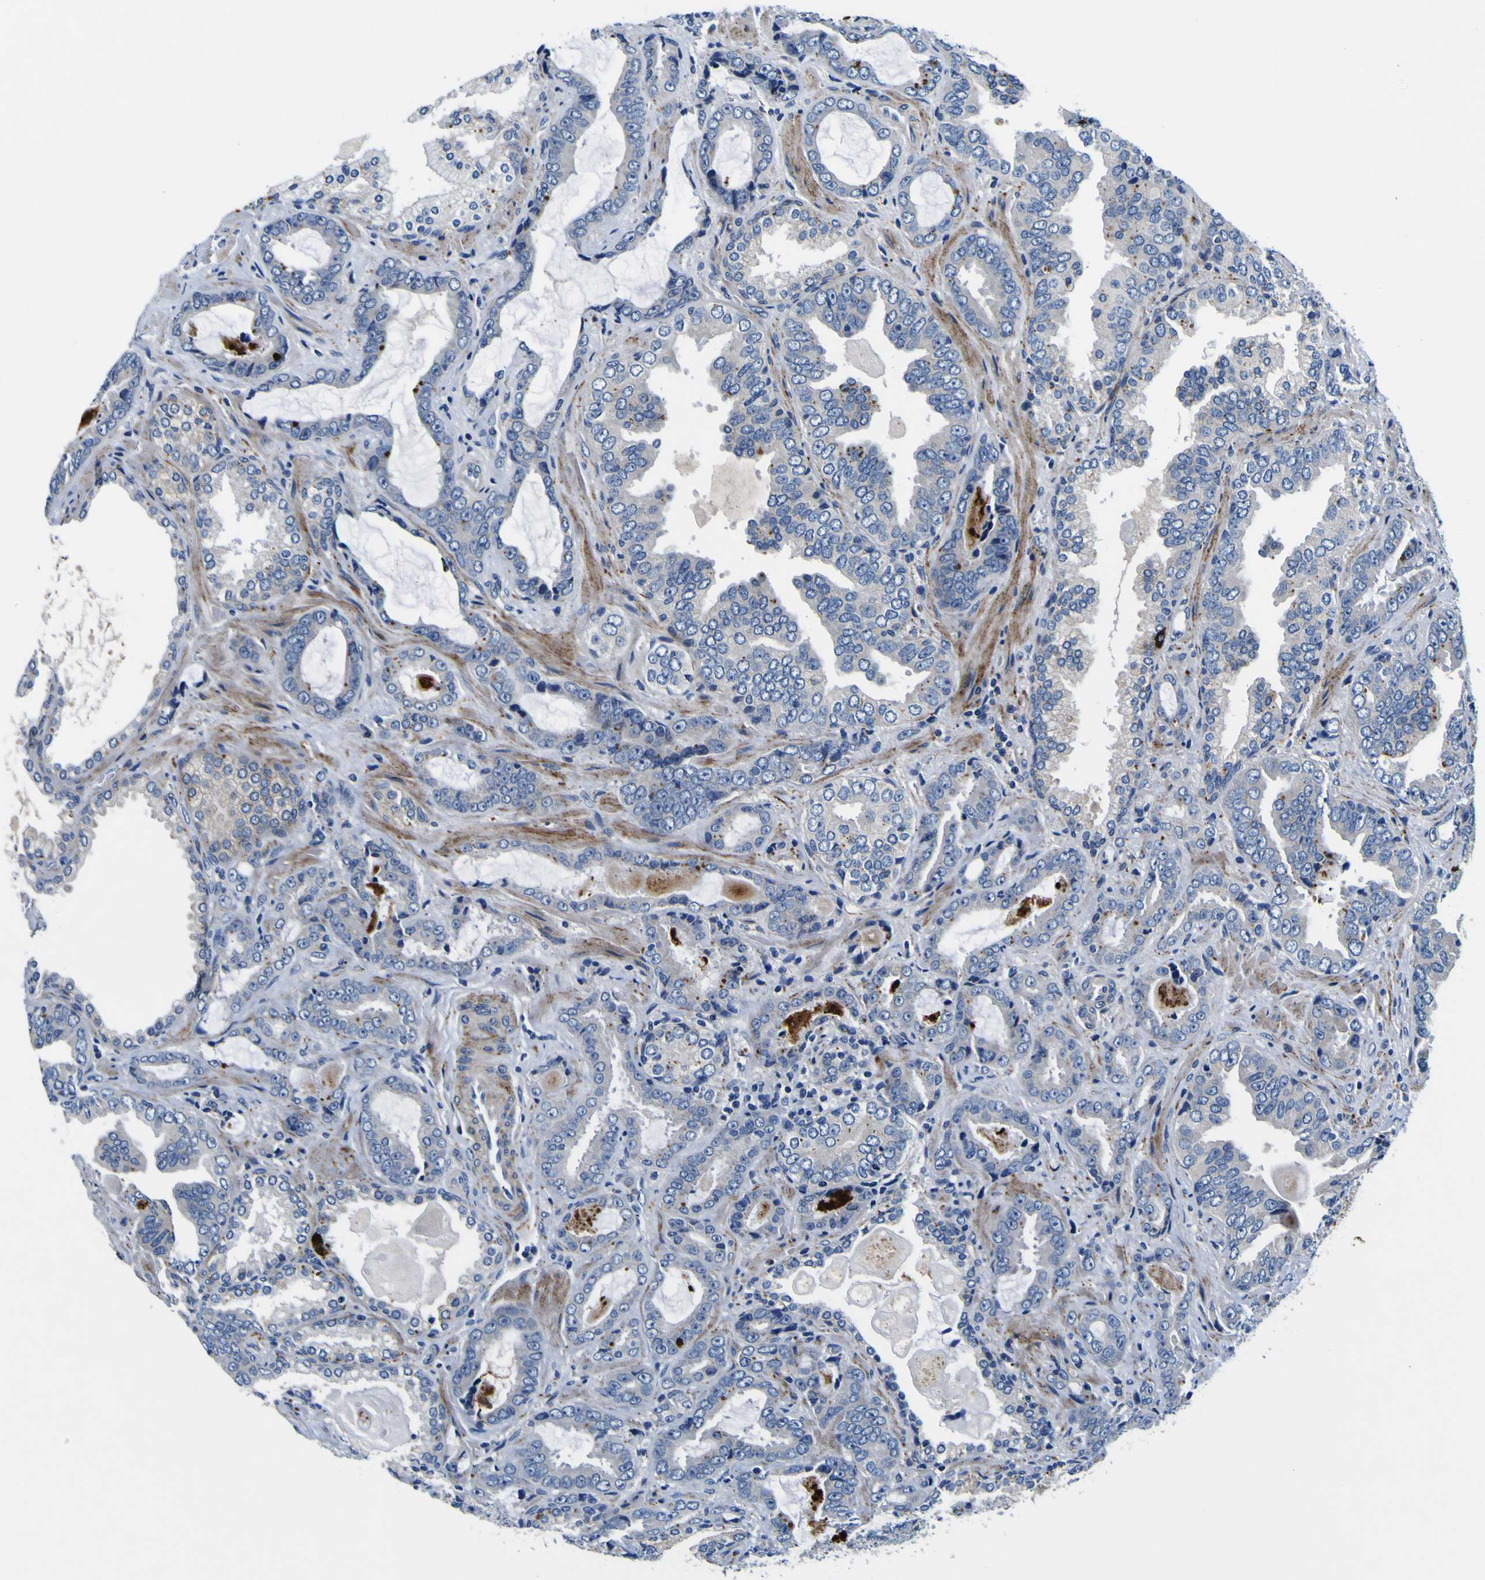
{"staining": {"intensity": "negative", "quantity": "none", "location": "none"}, "tissue": "prostate cancer", "cell_type": "Tumor cells", "image_type": "cancer", "snomed": [{"axis": "morphology", "description": "Adenocarcinoma, Low grade"}, {"axis": "topography", "description": "Prostate"}], "caption": "Immunohistochemistry (IHC) of human prostate cancer exhibits no positivity in tumor cells. (DAB IHC visualized using brightfield microscopy, high magnification).", "gene": "AGAP3", "patient": {"sex": "male", "age": 60}}